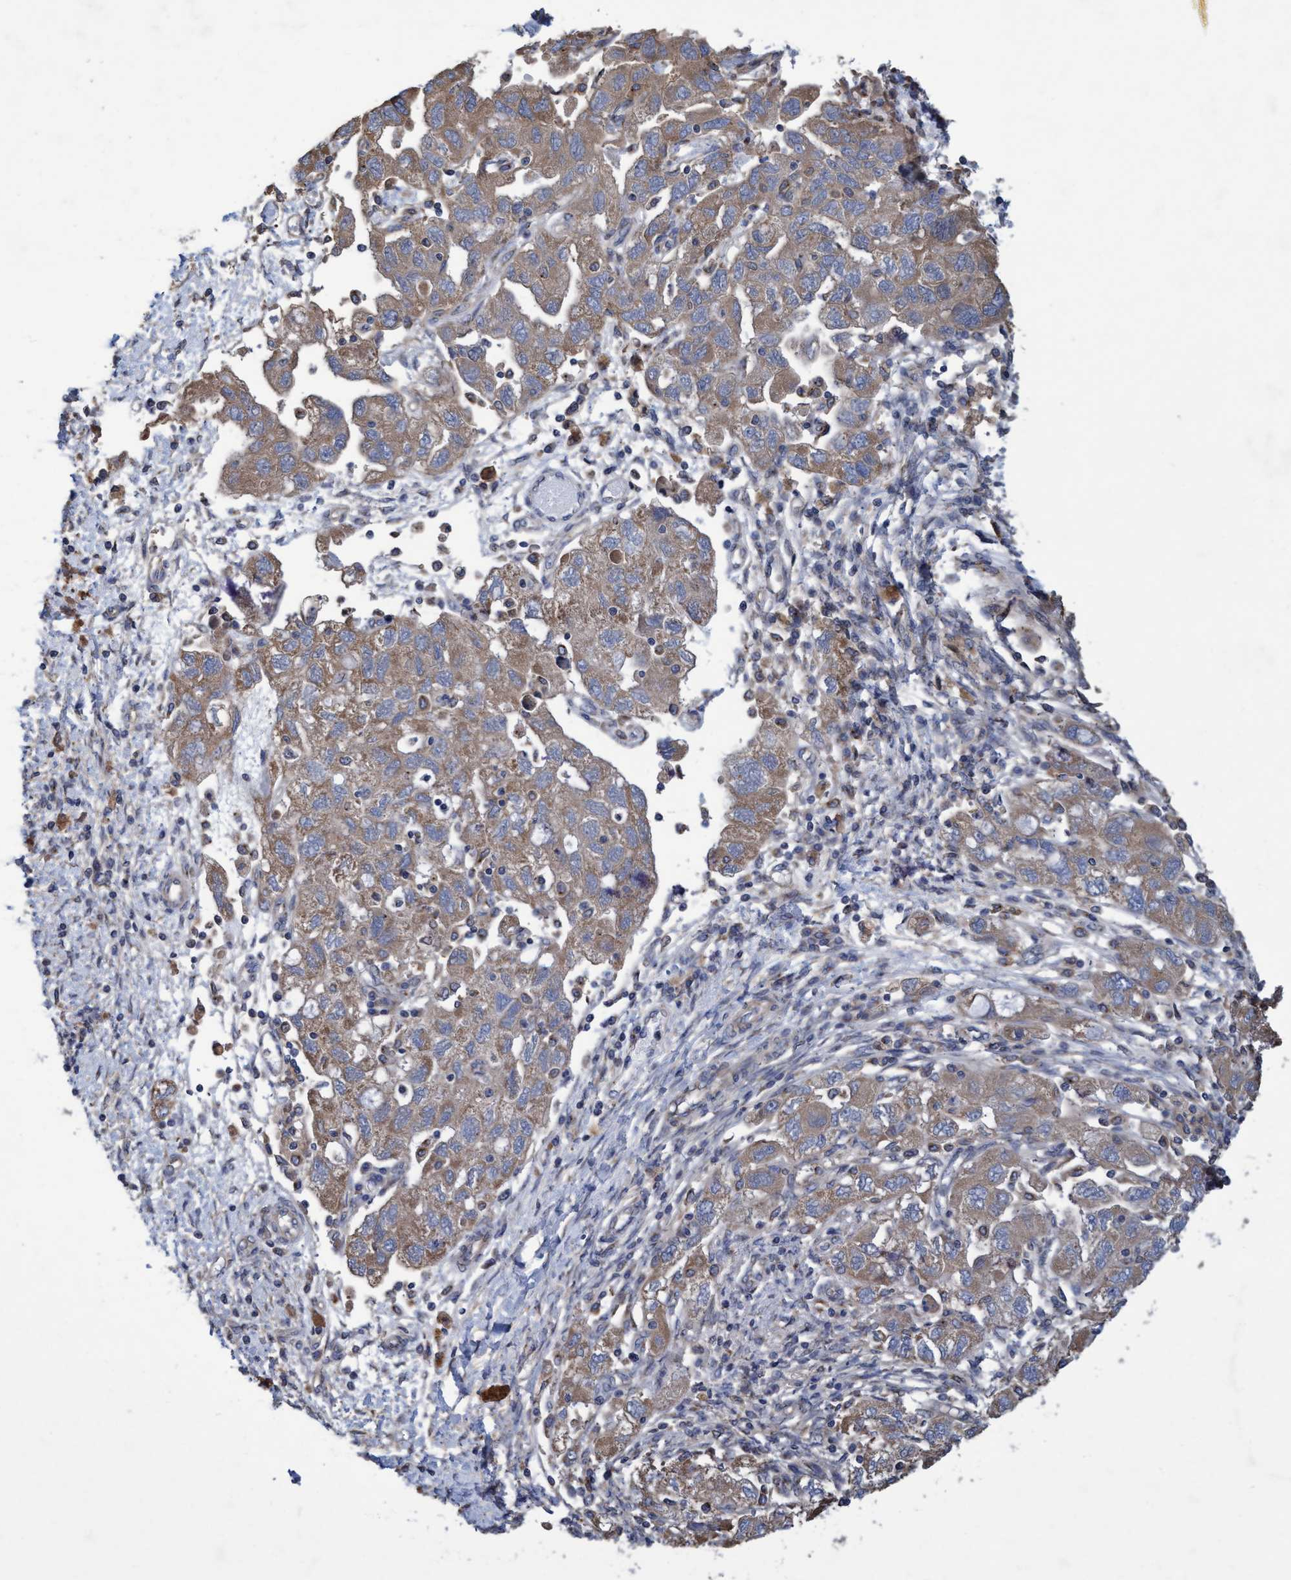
{"staining": {"intensity": "moderate", "quantity": ">75%", "location": "cytoplasmic/membranous"}, "tissue": "ovarian cancer", "cell_type": "Tumor cells", "image_type": "cancer", "snomed": [{"axis": "morphology", "description": "Carcinoma, NOS"}, {"axis": "morphology", "description": "Cystadenocarcinoma, serous, NOS"}, {"axis": "topography", "description": "Ovary"}], "caption": "Ovarian cancer stained with immunohistochemistry demonstrates moderate cytoplasmic/membranous expression in about >75% of tumor cells.", "gene": "BICD2", "patient": {"sex": "female", "age": 69}}